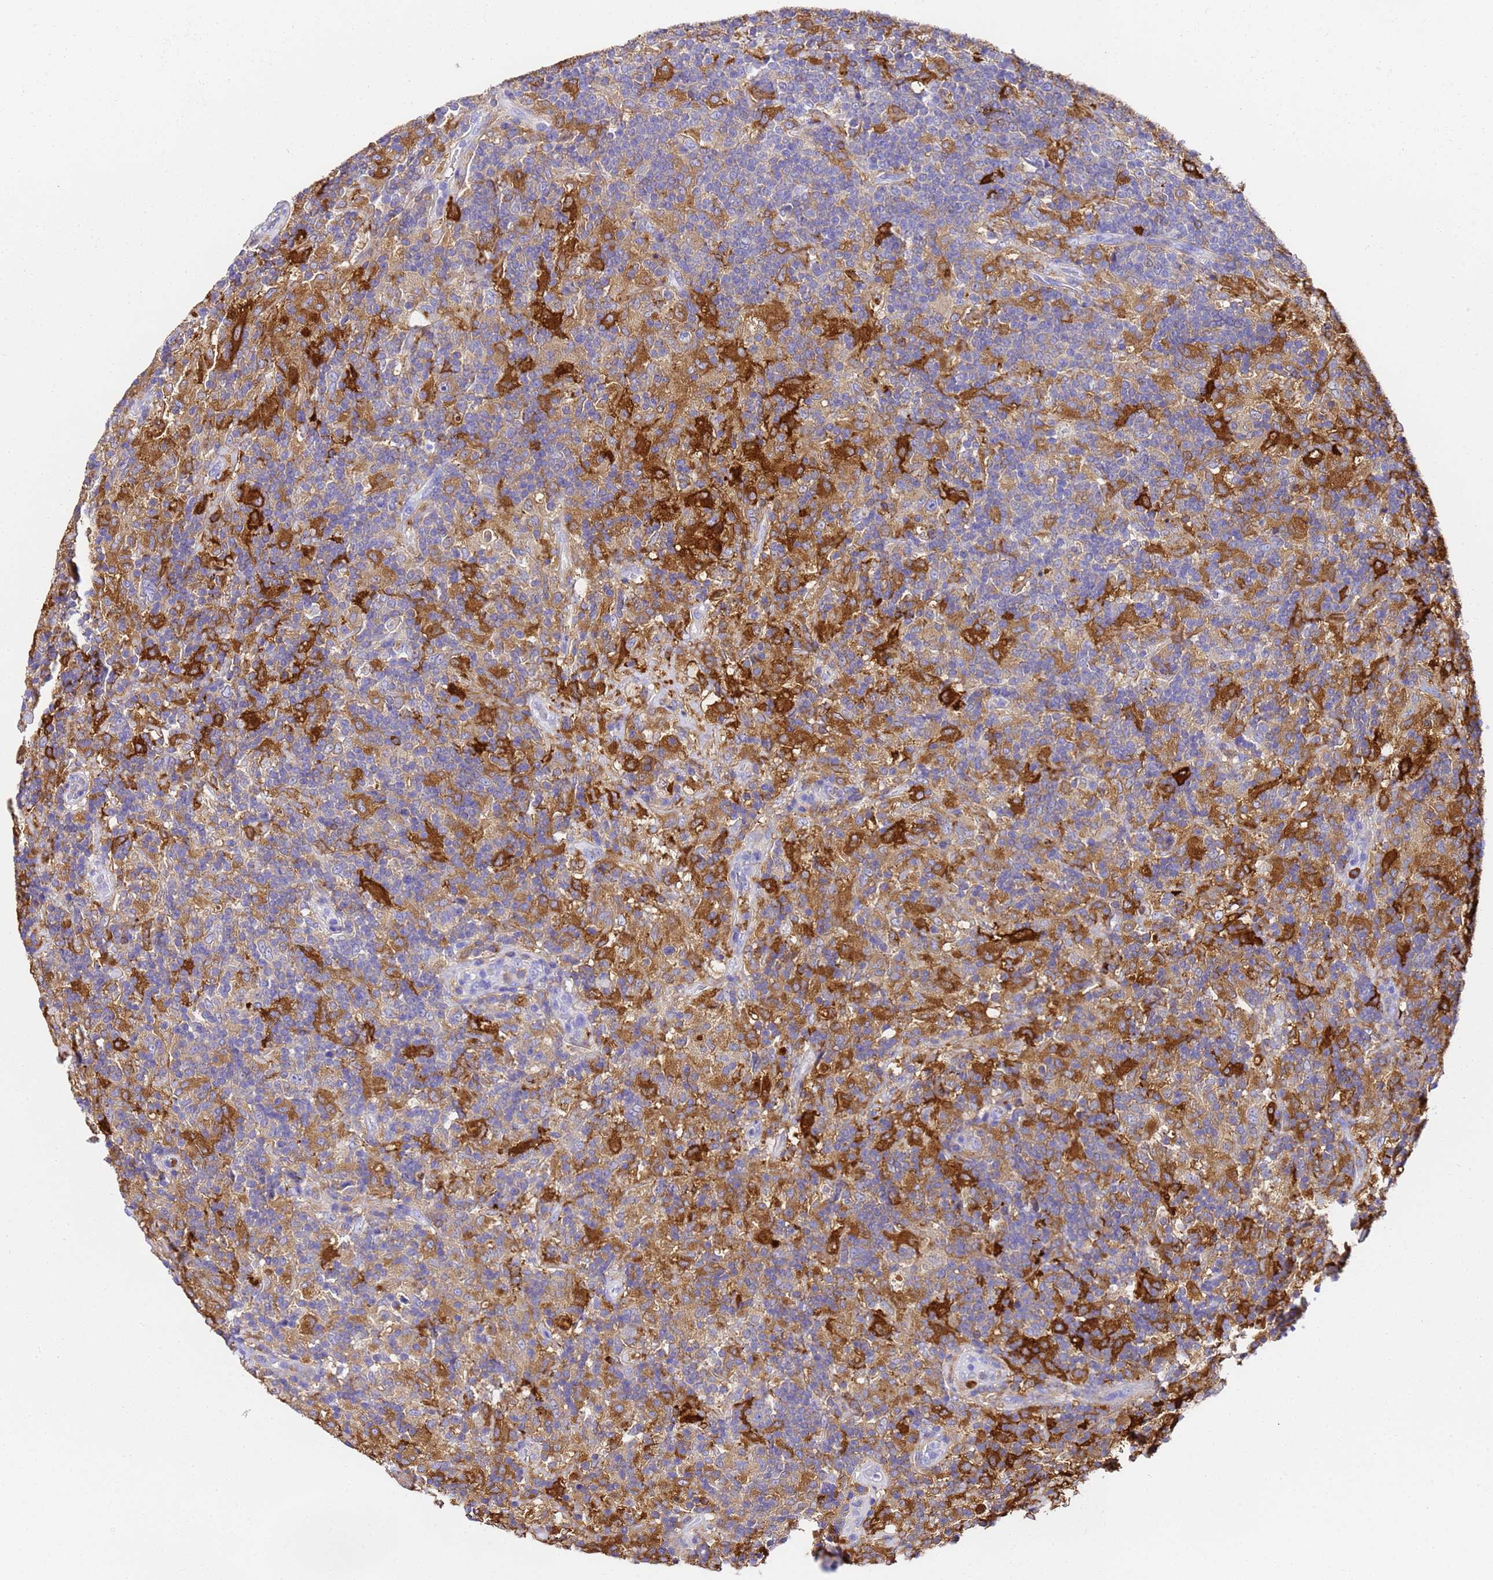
{"staining": {"intensity": "moderate", "quantity": "<25%", "location": "cytoplasmic/membranous"}, "tissue": "lymphoma", "cell_type": "Tumor cells", "image_type": "cancer", "snomed": [{"axis": "morphology", "description": "Hodgkin's disease, NOS"}, {"axis": "topography", "description": "Lymph node"}], "caption": "The histopathology image reveals immunohistochemical staining of lymphoma. There is moderate cytoplasmic/membranous expression is identified in approximately <25% of tumor cells. The protein of interest is stained brown, and the nuclei are stained in blue (DAB IHC with brightfield microscopy, high magnification).", "gene": "FTL", "patient": {"sex": "male", "age": 70}}